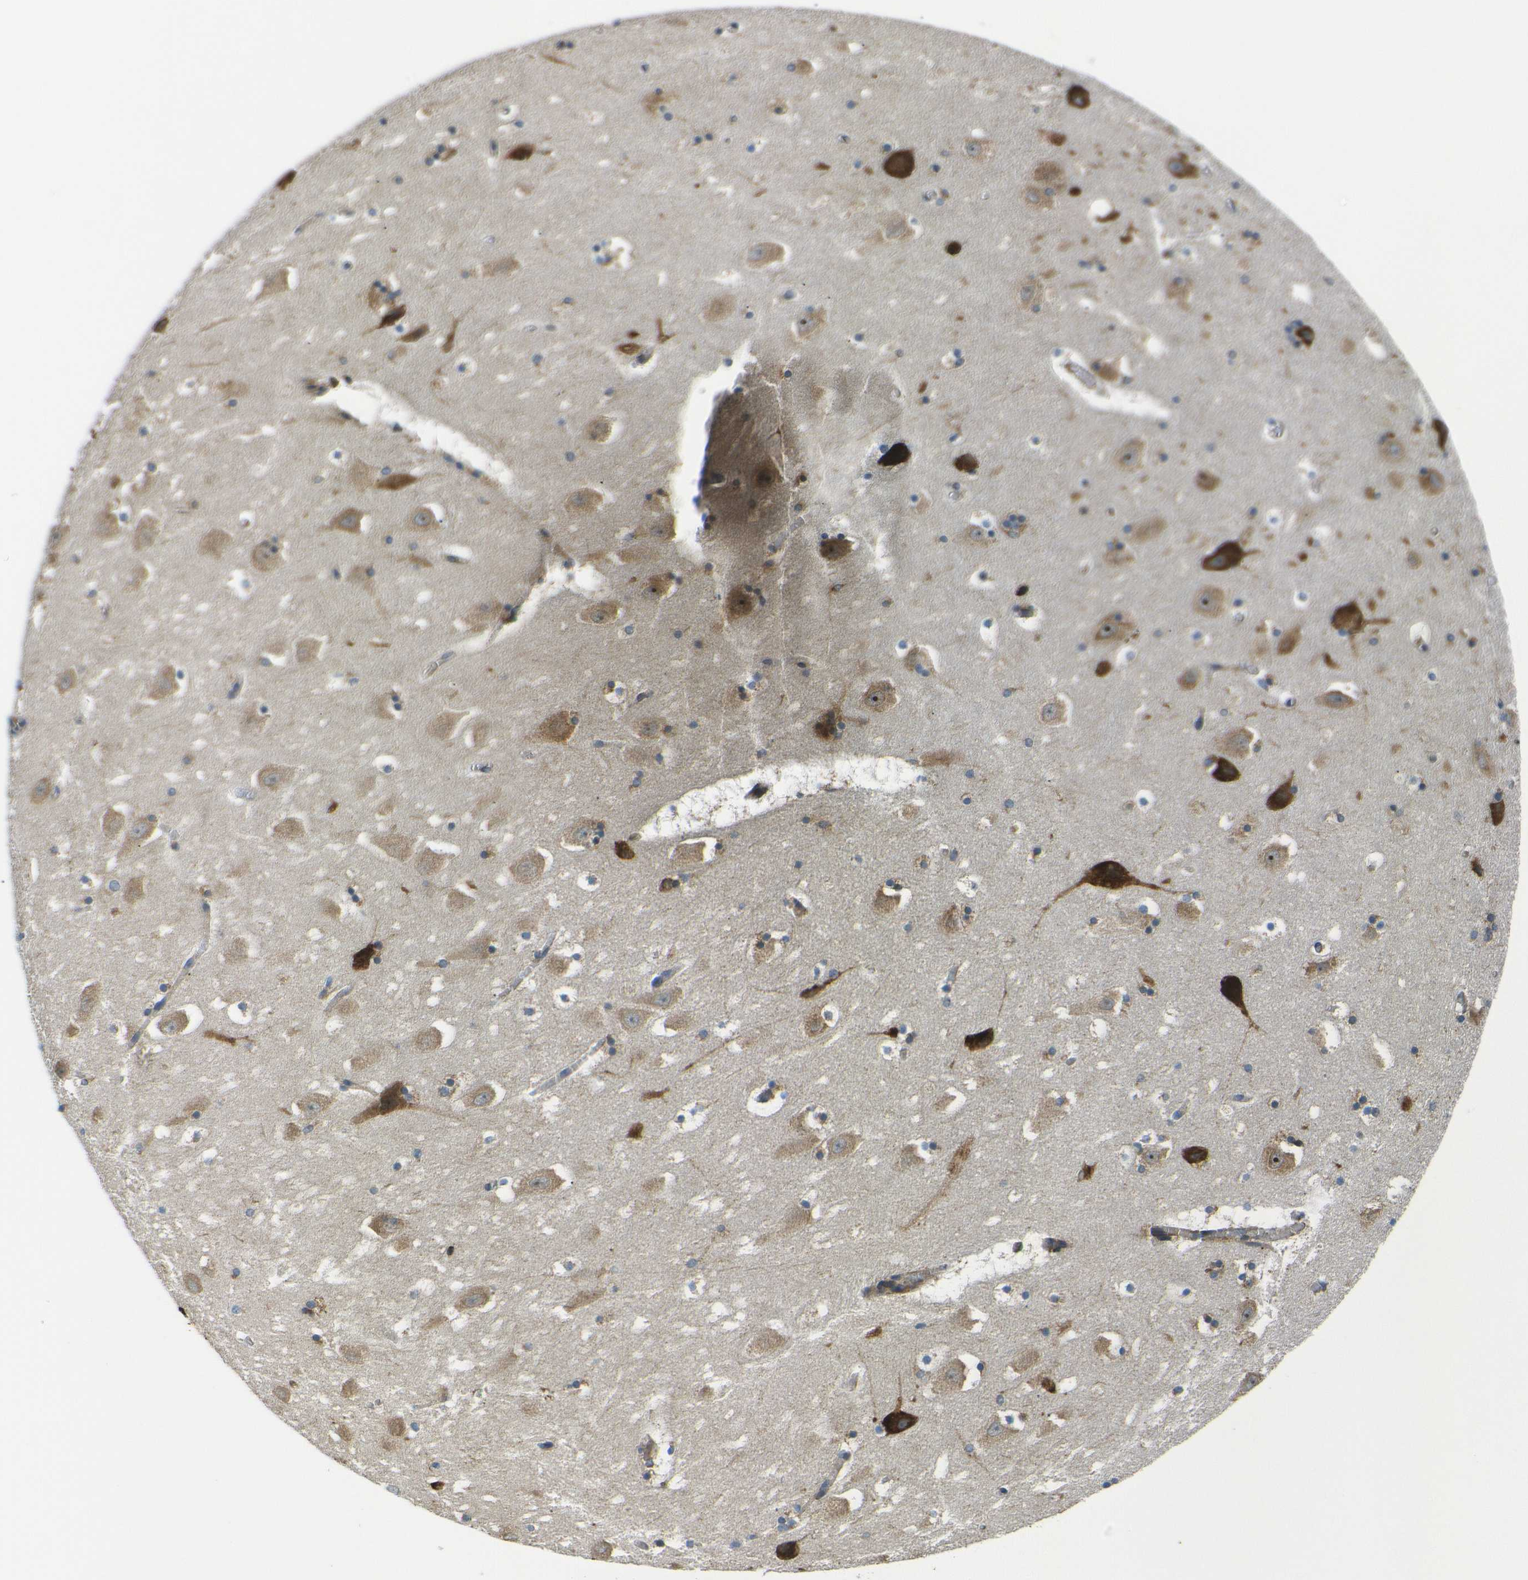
{"staining": {"intensity": "moderate", "quantity": "25%-75%", "location": "cytoplasmic/membranous"}, "tissue": "hippocampus", "cell_type": "Glial cells", "image_type": "normal", "snomed": [{"axis": "morphology", "description": "Normal tissue, NOS"}, {"axis": "topography", "description": "Hippocampus"}], "caption": "A brown stain labels moderate cytoplasmic/membranous positivity of a protein in glial cells of normal hippocampus. (Stains: DAB (3,3'-diaminobenzidine) in brown, nuclei in blue, Microscopy: brightfield microscopy at high magnification).", "gene": "RPSA", "patient": {"sex": "male", "age": 45}}